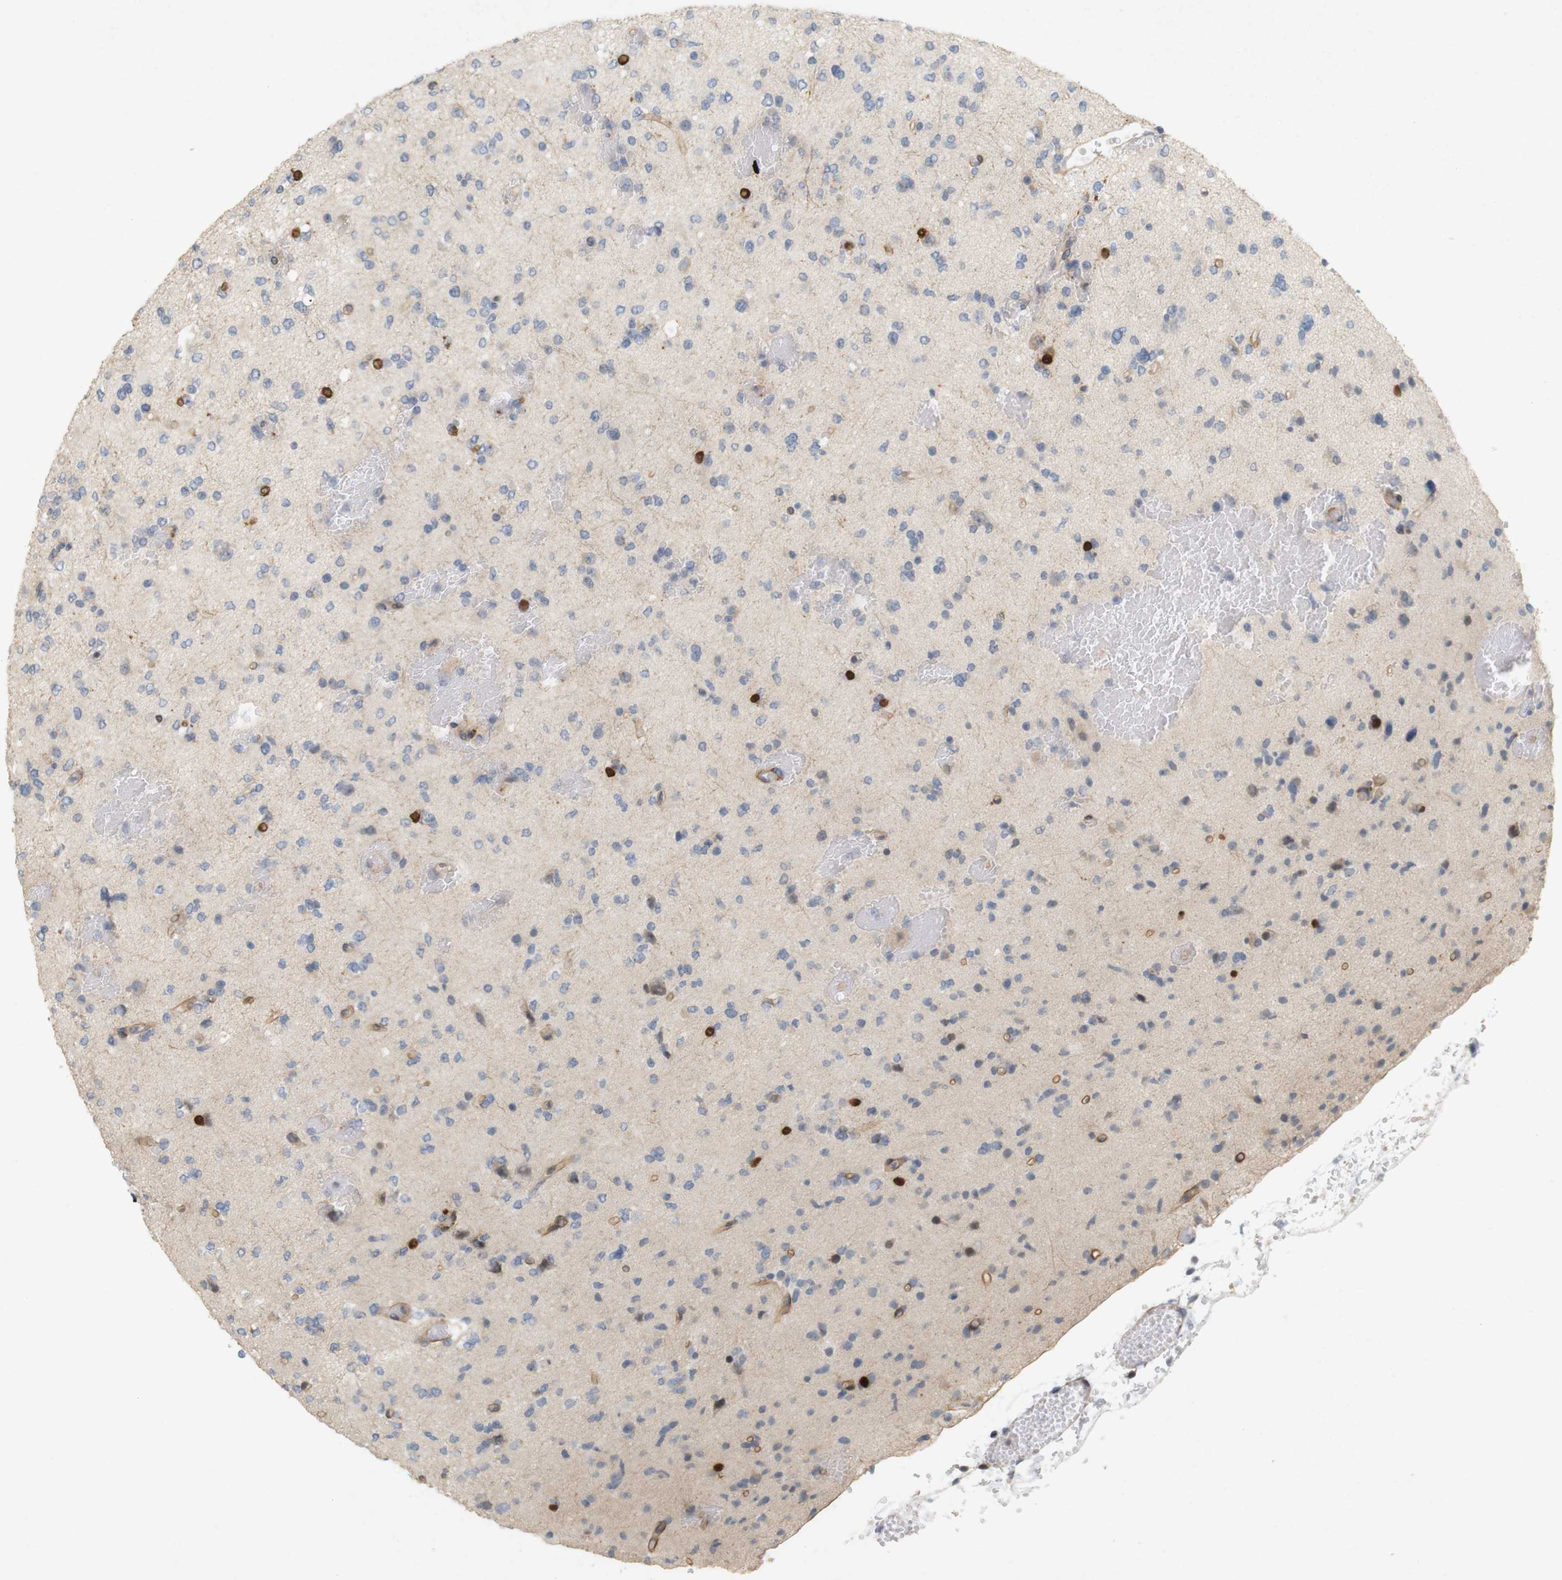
{"staining": {"intensity": "negative", "quantity": "none", "location": "none"}, "tissue": "glioma", "cell_type": "Tumor cells", "image_type": "cancer", "snomed": [{"axis": "morphology", "description": "Glioma, malignant, Low grade"}, {"axis": "topography", "description": "Brain"}], "caption": "Protein analysis of glioma reveals no significant staining in tumor cells. (DAB (3,3'-diaminobenzidine) IHC visualized using brightfield microscopy, high magnification).", "gene": "PPP1R14A", "patient": {"sex": "female", "age": 22}}